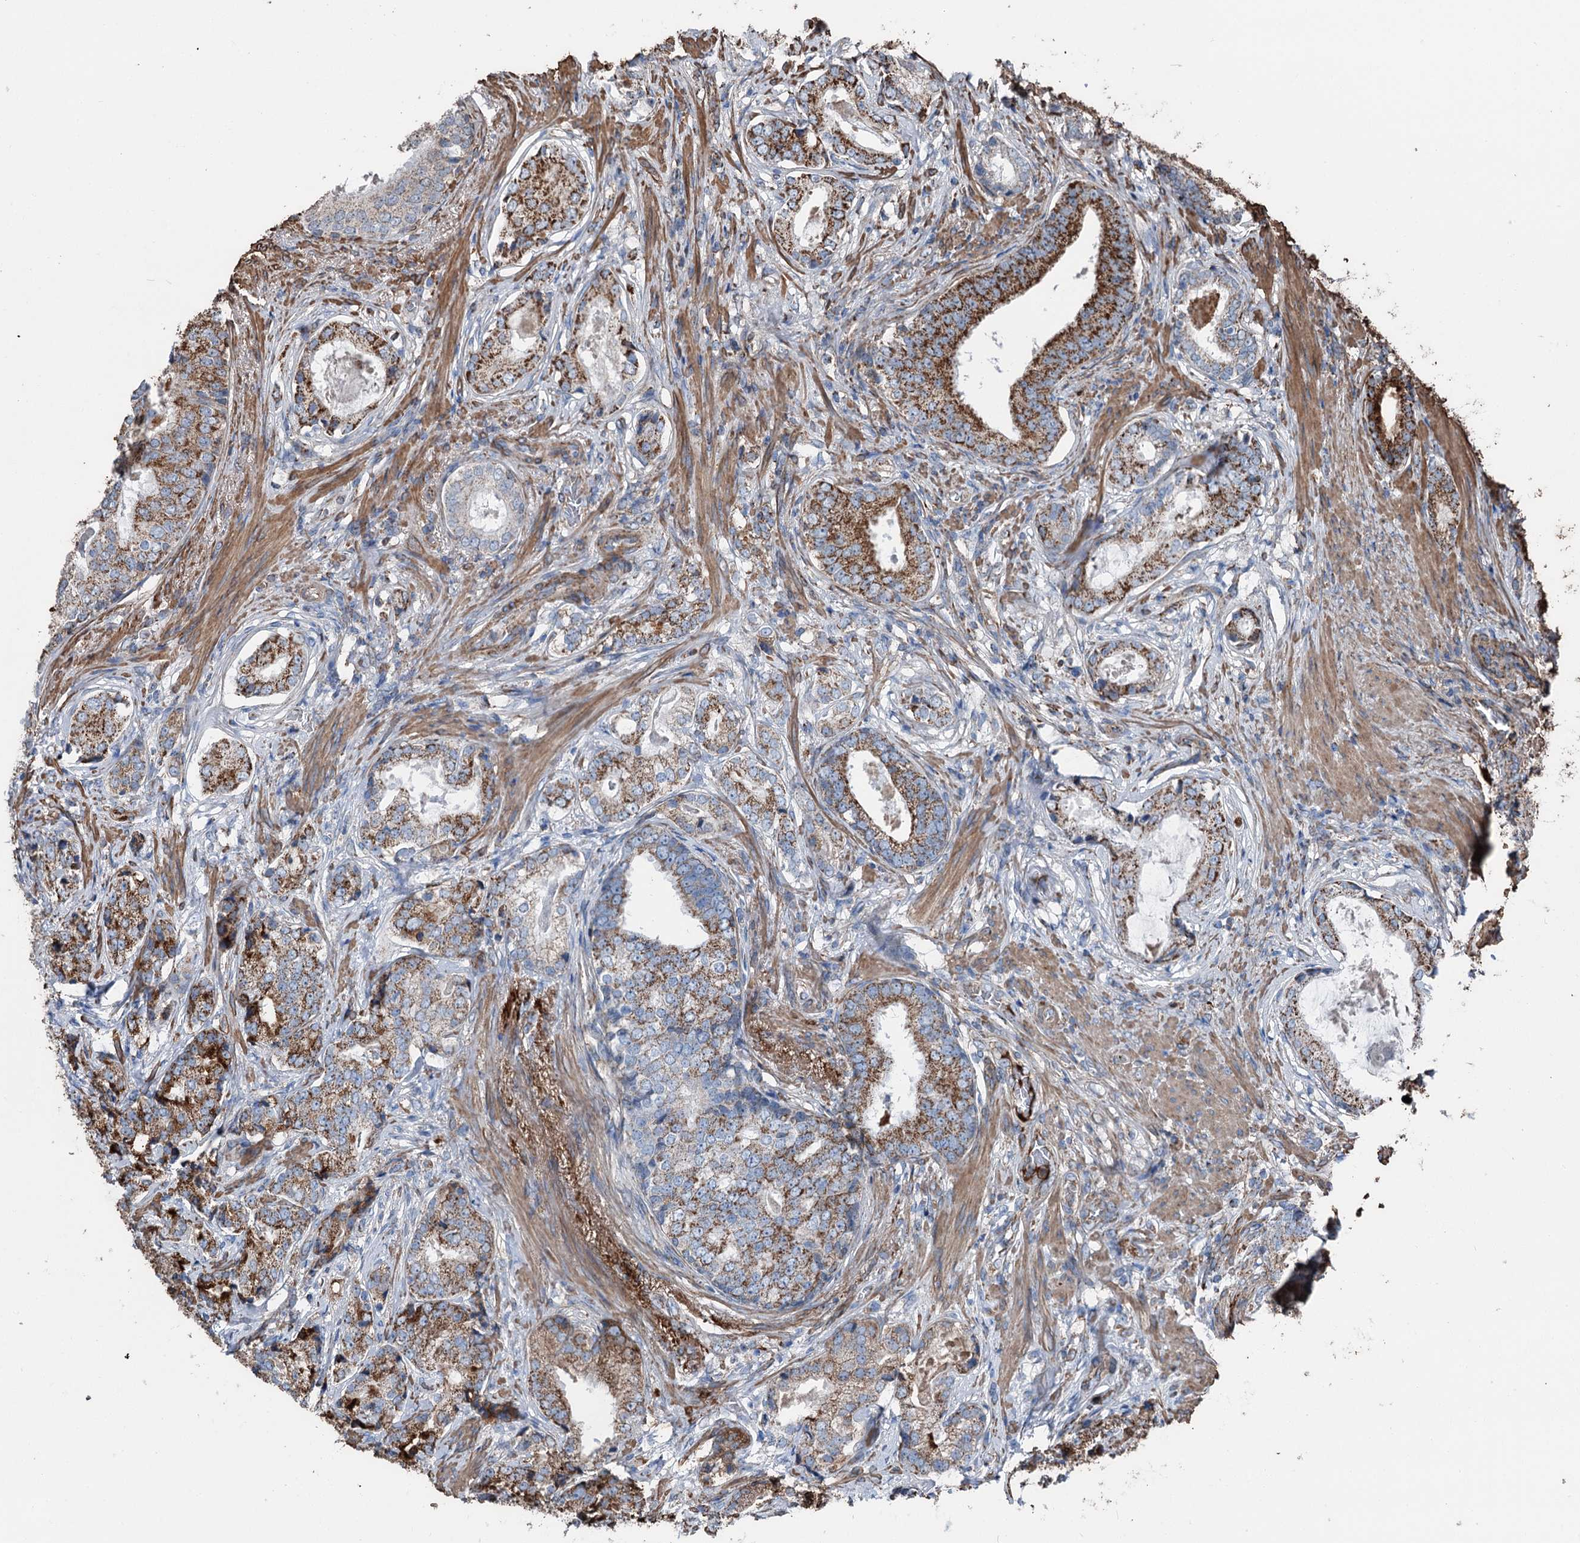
{"staining": {"intensity": "strong", "quantity": "25%-75%", "location": "cytoplasmic/membranous"}, "tissue": "prostate cancer", "cell_type": "Tumor cells", "image_type": "cancer", "snomed": [{"axis": "morphology", "description": "Adenocarcinoma, Low grade"}, {"axis": "topography", "description": "Prostate"}], "caption": "IHC image of neoplastic tissue: prostate cancer stained using immunohistochemistry reveals high levels of strong protein expression localized specifically in the cytoplasmic/membranous of tumor cells, appearing as a cytoplasmic/membranous brown color.", "gene": "DDIAS", "patient": {"sex": "male", "age": 71}}